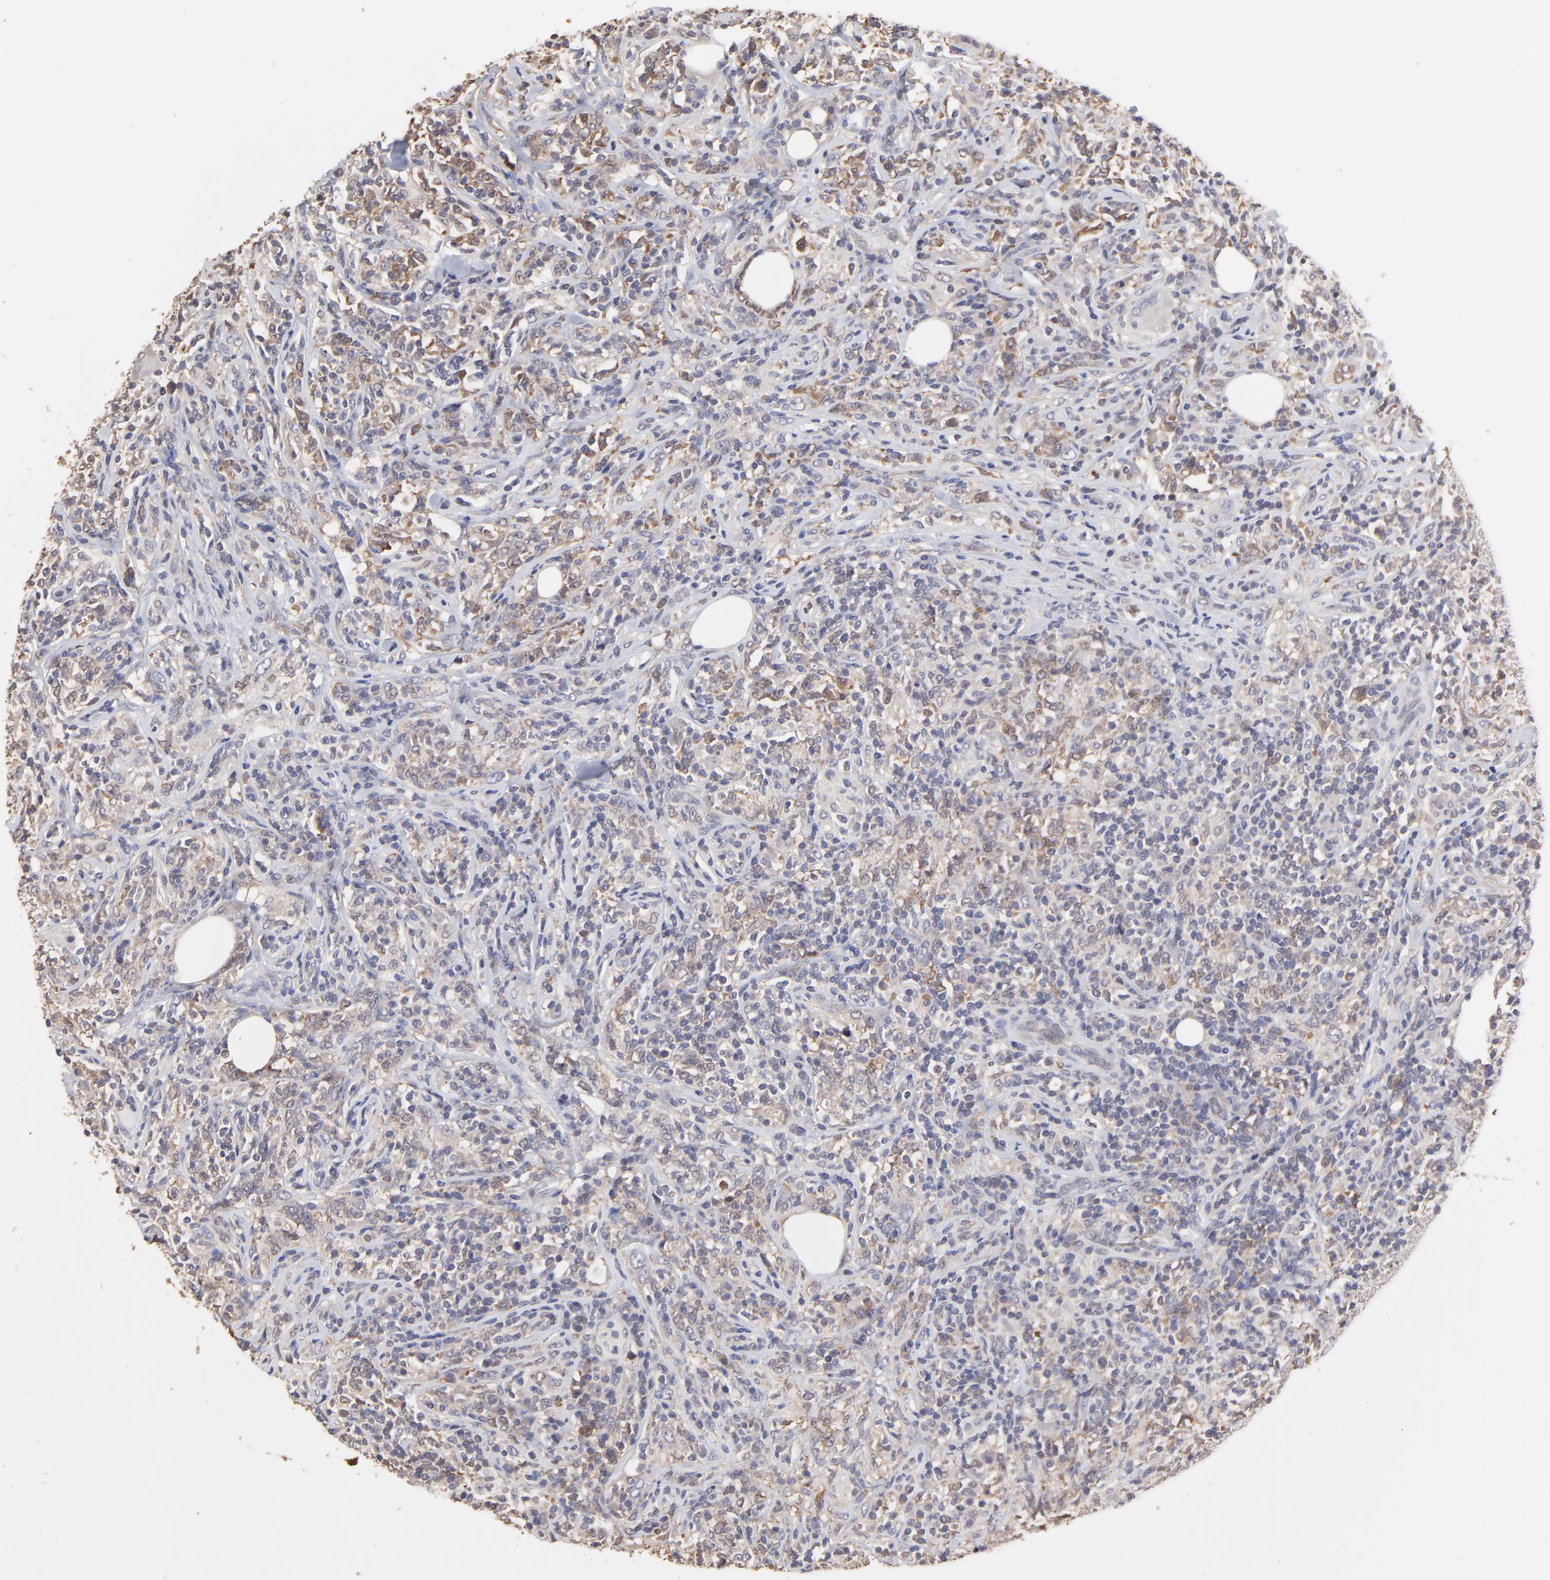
{"staining": {"intensity": "weak", "quantity": "25%-75%", "location": "cytoplasmic/membranous"}, "tissue": "lymphoma", "cell_type": "Tumor cells", "image_type": "cancer", "snomed": [{"axis": "morphology", "description": "Malignant lymphoma, non-Hodgkin's type, High grade"}, {"axis": "topography", "description": "Lymph node"}], "caption": "Brown immunohistochemical staining in human high-grade malignant lymphoma, non-Hodgkin's type shows weak cytoplasmic/membranous expression in about 25%-75% of tumor cells.", "gene": "CCT2", "patient": {"sex": "female", "age": 84}}